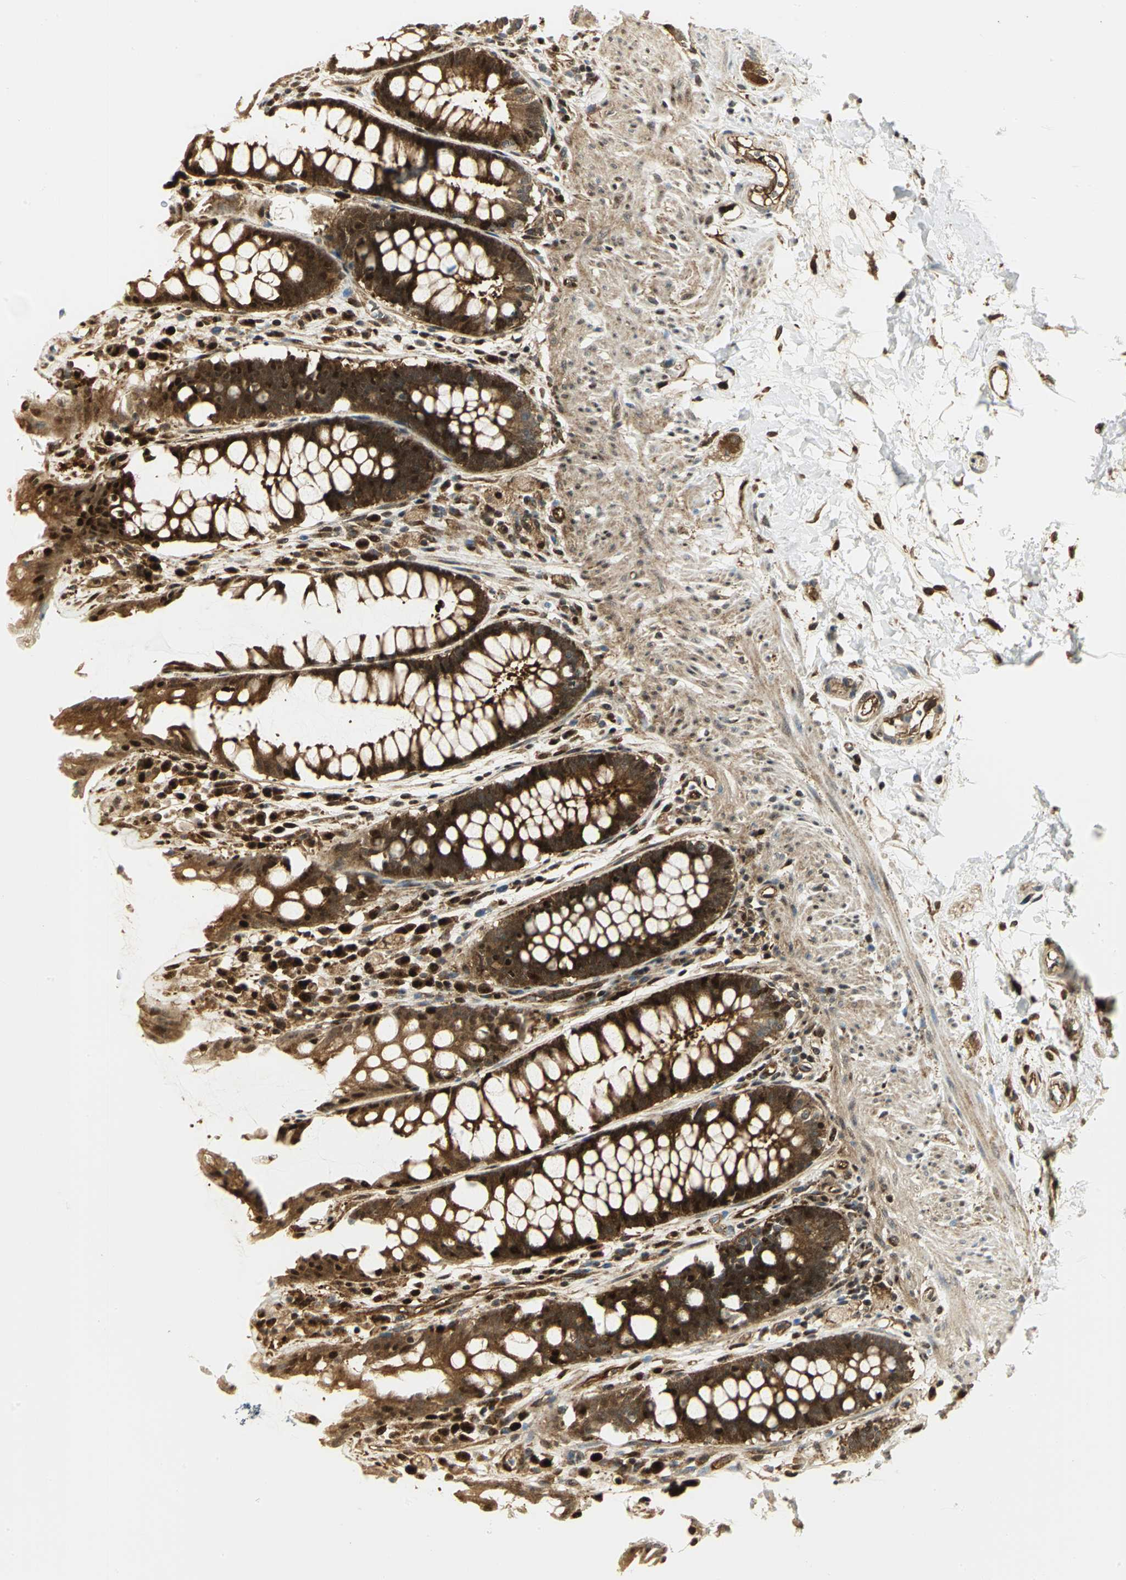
{"staining": {"intensity": "strong", "quantity": ">75%", "location": "cytoplasmic/membranous,nuclear"}, "tissue": "rectum", "cell_type": "Glandular cells", "image_type": "normal", "snomed": [{"axis": "morphology", "description": "Normal tissue, NOS"}, {"axis": "topography", "description": "Rectum"}], "caption": "Brown immunohistochemical staining in unremarkable human rectum exhibits strong cytoplasmic/membranous,nuclear positivity in about >75% of glandular cells.", "gene": "EEA1", "patient": {"sex": "female", "age": 46}}